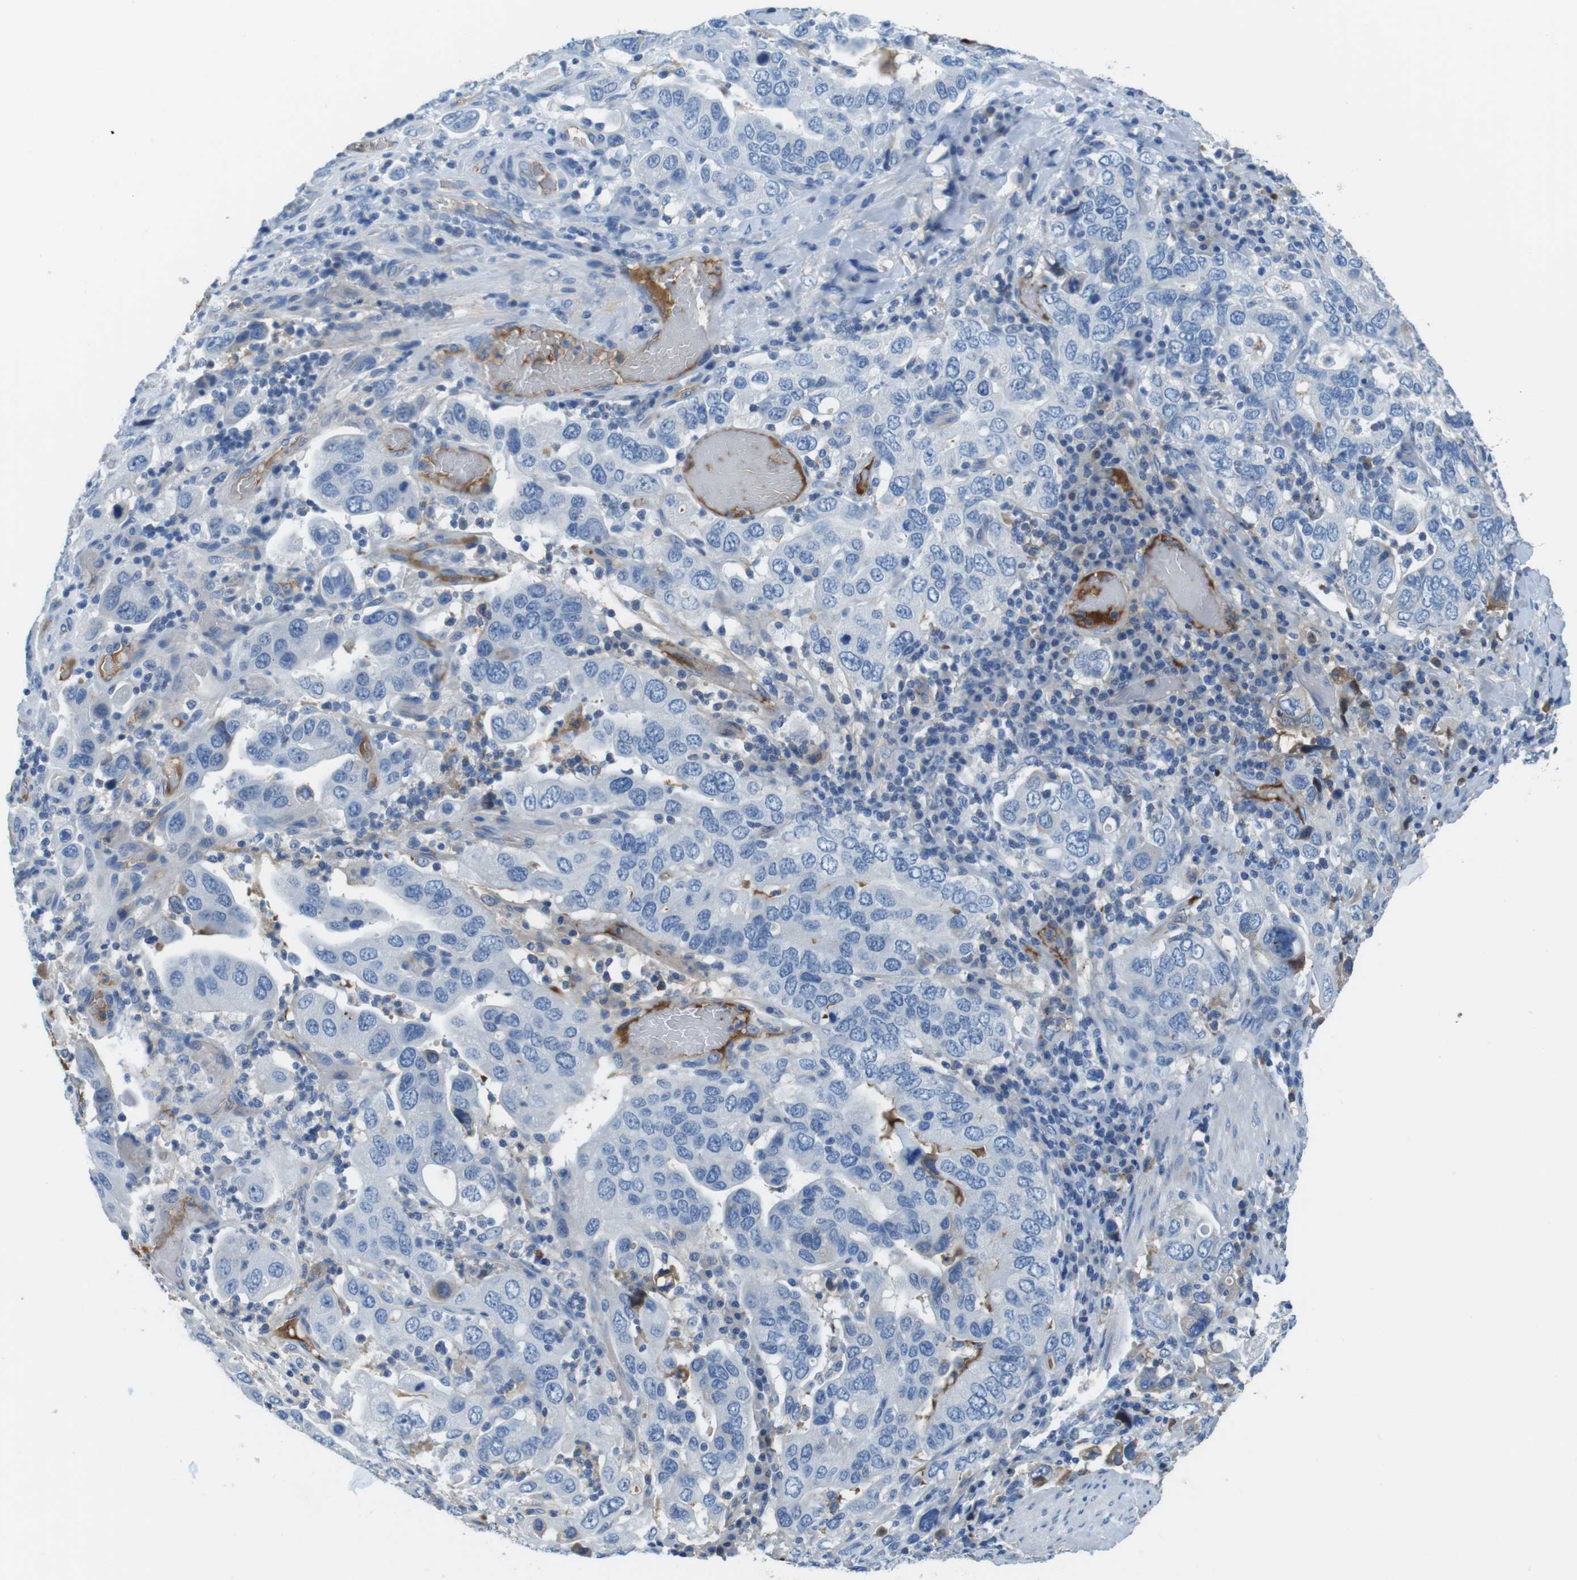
{"staining": {"intensity": "negative", "quantity": "none", "location": "none"}, "tissue": "stomach cancer", "cell_type": "Tumor cells", "image_type": "cancer", "snomed": [{"axis": "morphology", "description": "Adenocarcinoma, NOS"}, {"axis": "topography", "description": "Stomach, upper"}], "caption": "IHC of human stomach adenocarcinoma reveals no expression in tumor cells.", "gene": "TMPRSS15", "patient": {"sex": "male", "age": 62}}